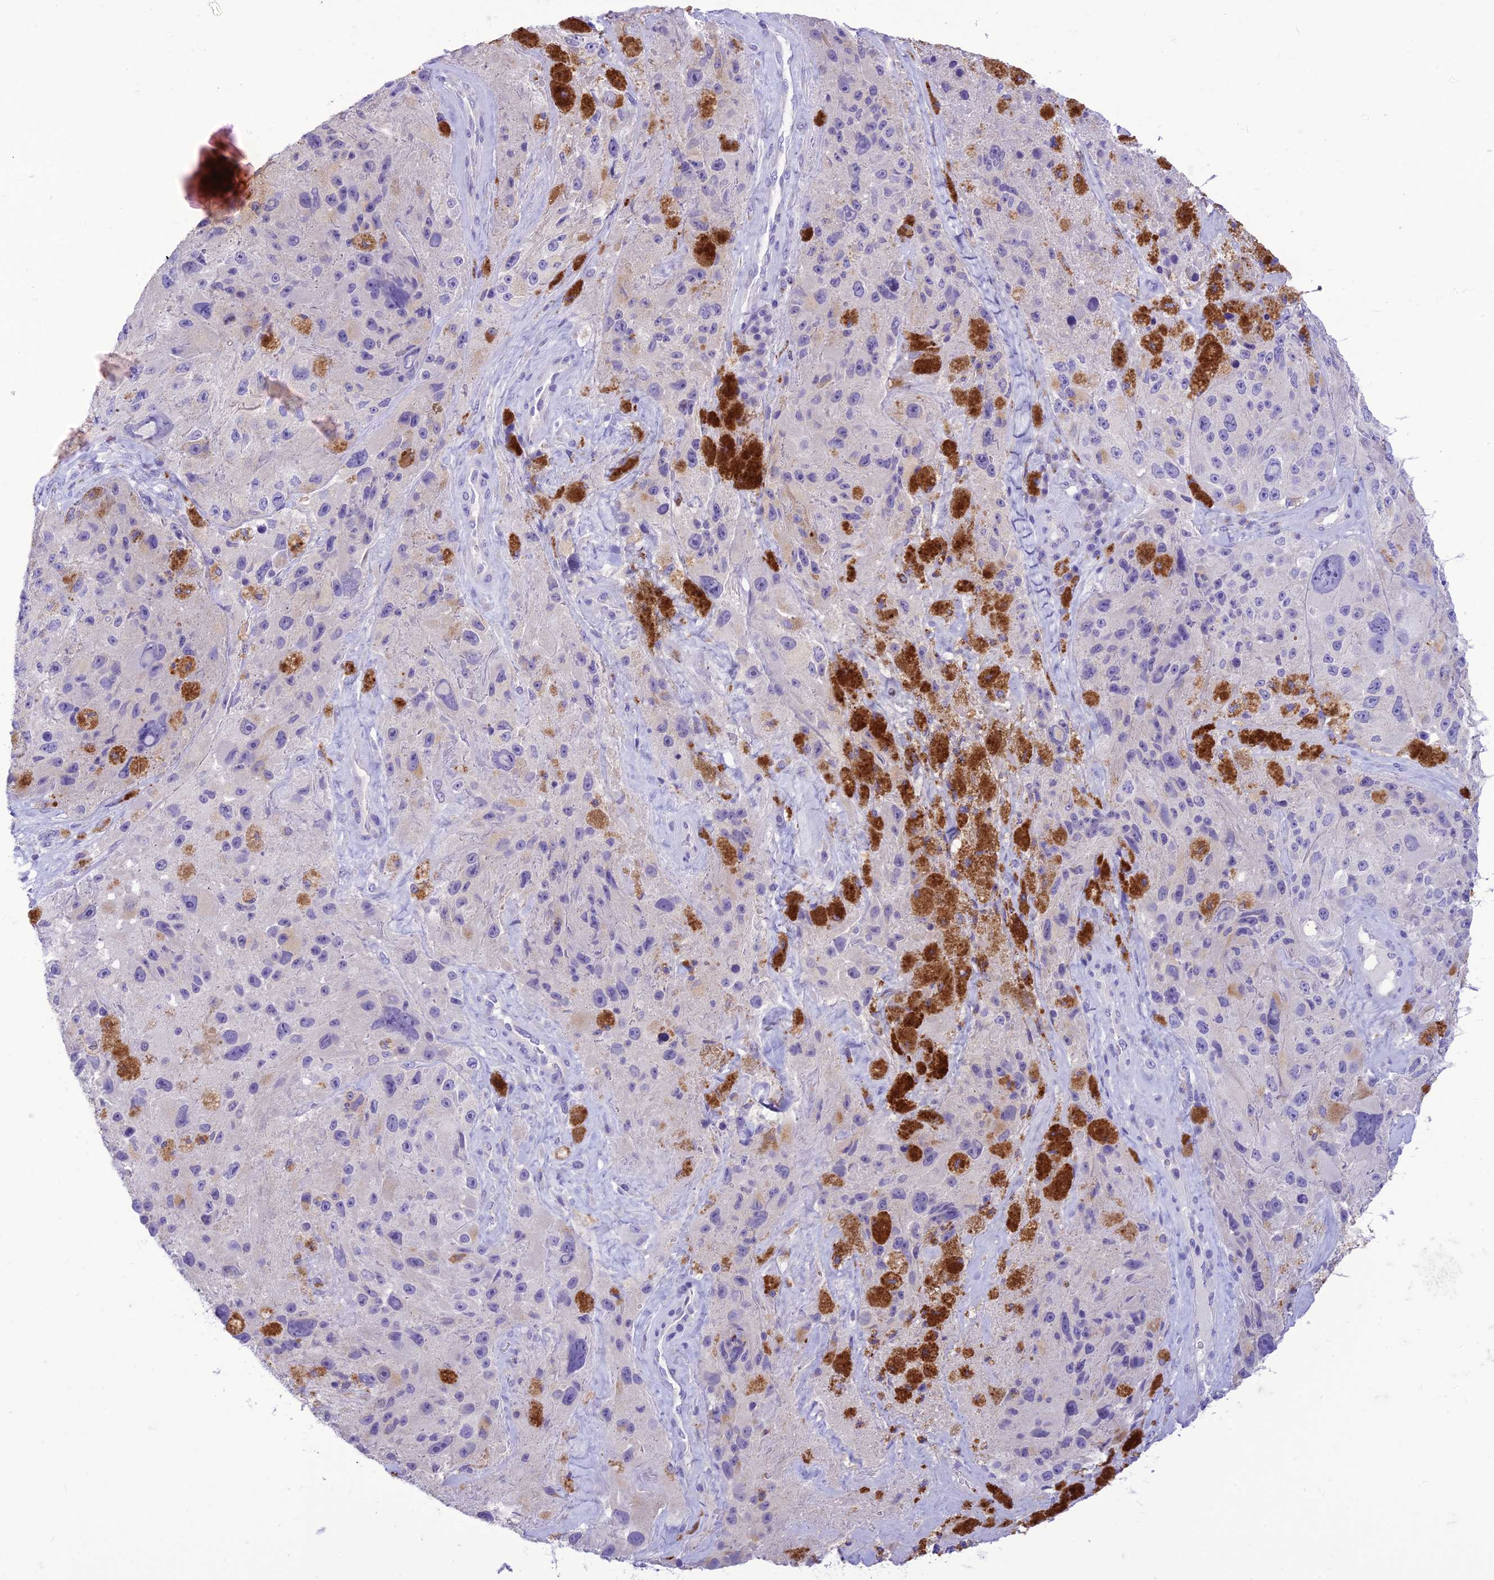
{"staining": {"intensity": "negative", "quantity": "none", "location": "none"}, "tissue": "melanoma", "cell_type": "Tumor cells", "image_type": "cancer", "snomed": [{"axis": "morphology", "description": "Malignant melanoma, Metastatic site"}, {"axis": "topography", "description": "Lymph node"}], "caption": "Human malignant melanoma (metastatic site) stained for a protein using IHC demonstrates no staining in tumor cells.", "gene": "DHDH", "patient": {"sex": "male", "age": 62}}